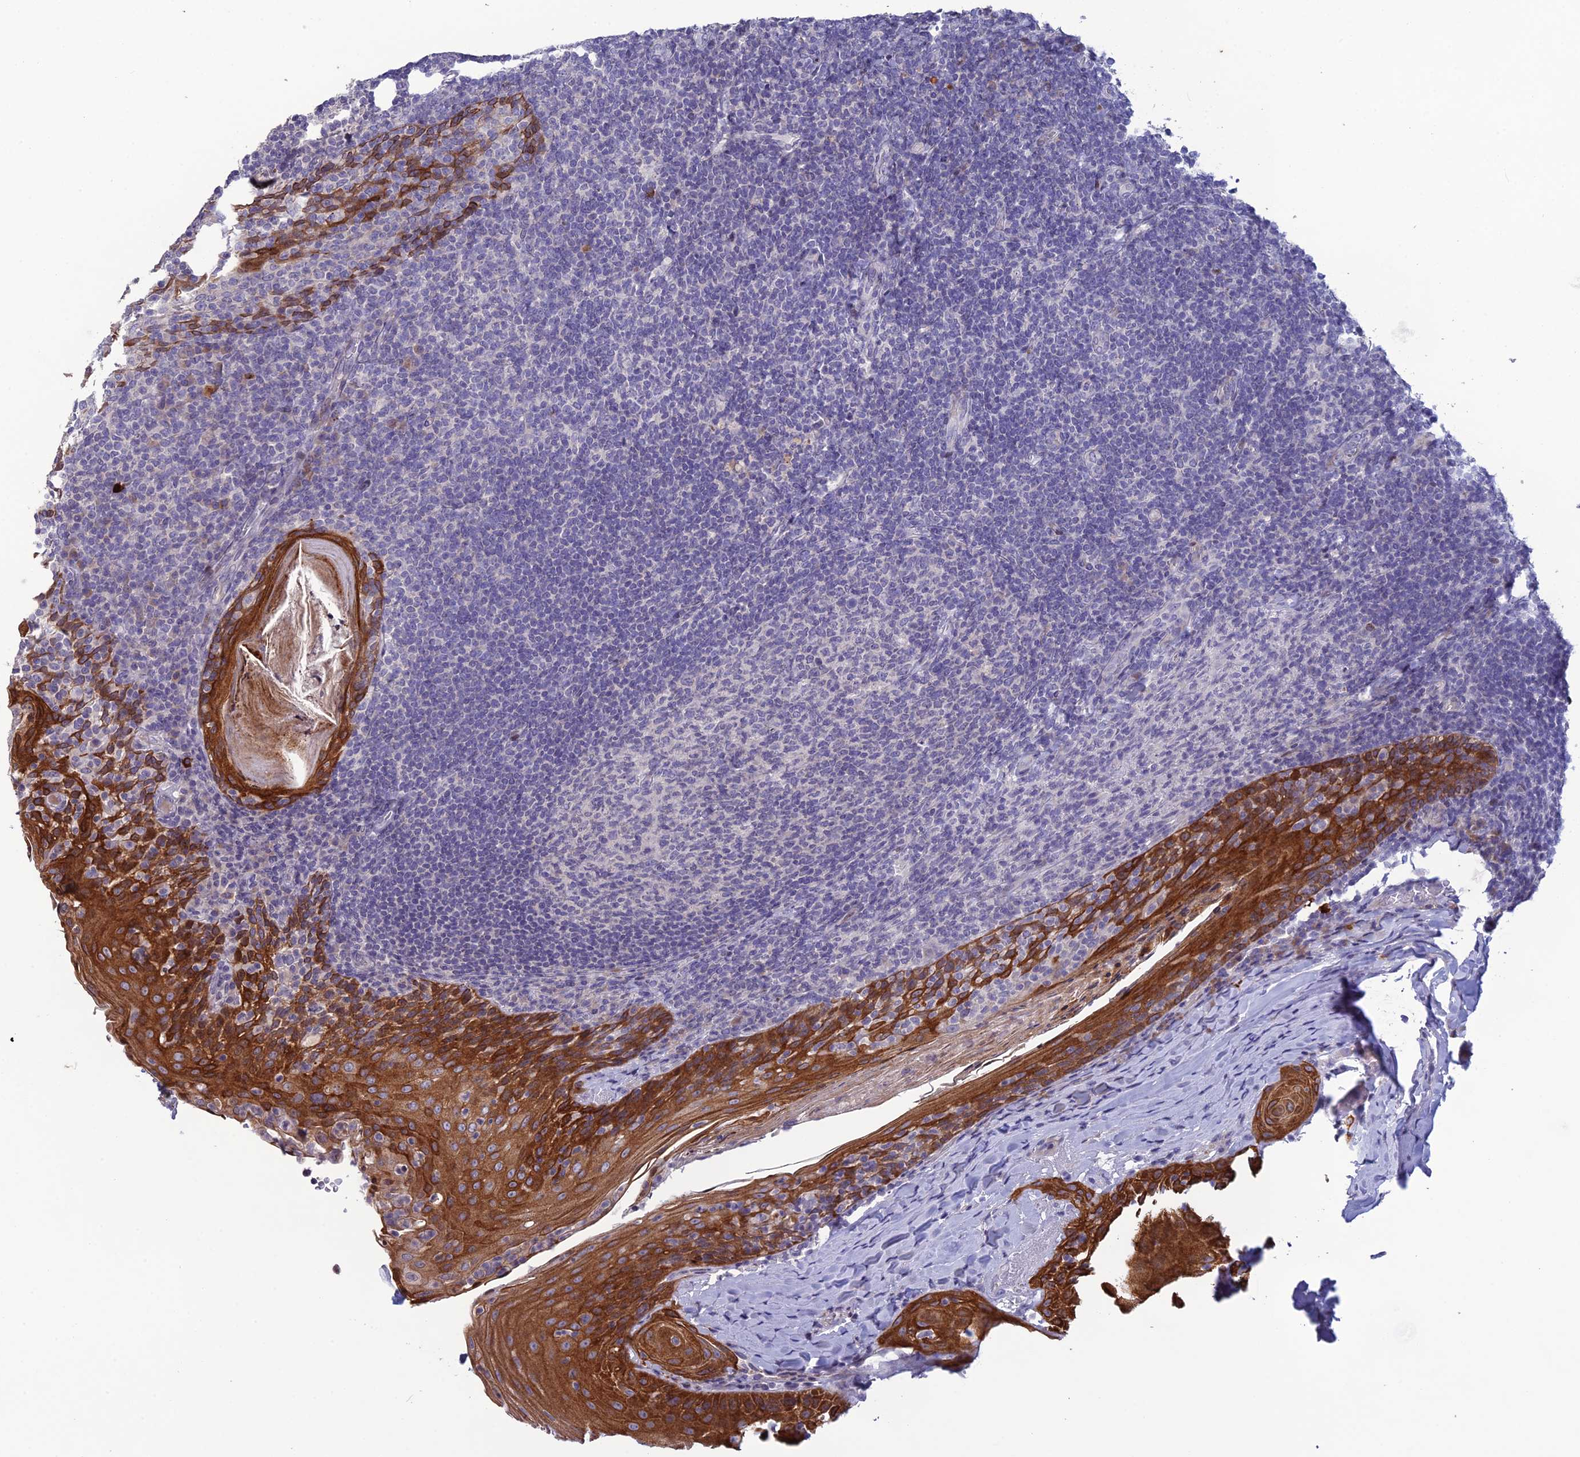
{"staining": {"intensity": "negative", "quantity": "none", "location": "none"}, "tissue": "tonsil", "cell_type": "Germinal center cells", "image_type": "normal", "snomed": [{"axis": "morphology", "description": "Normal tissue, NOS"}, {"axis": "topography", "description": "Tonsil"}], "caption": "The micrograph demonstrates no staining of germinal center cells in normal tonsil.", "gene": "TMEM134", "patient": {"sex": "female", "age": 10}}